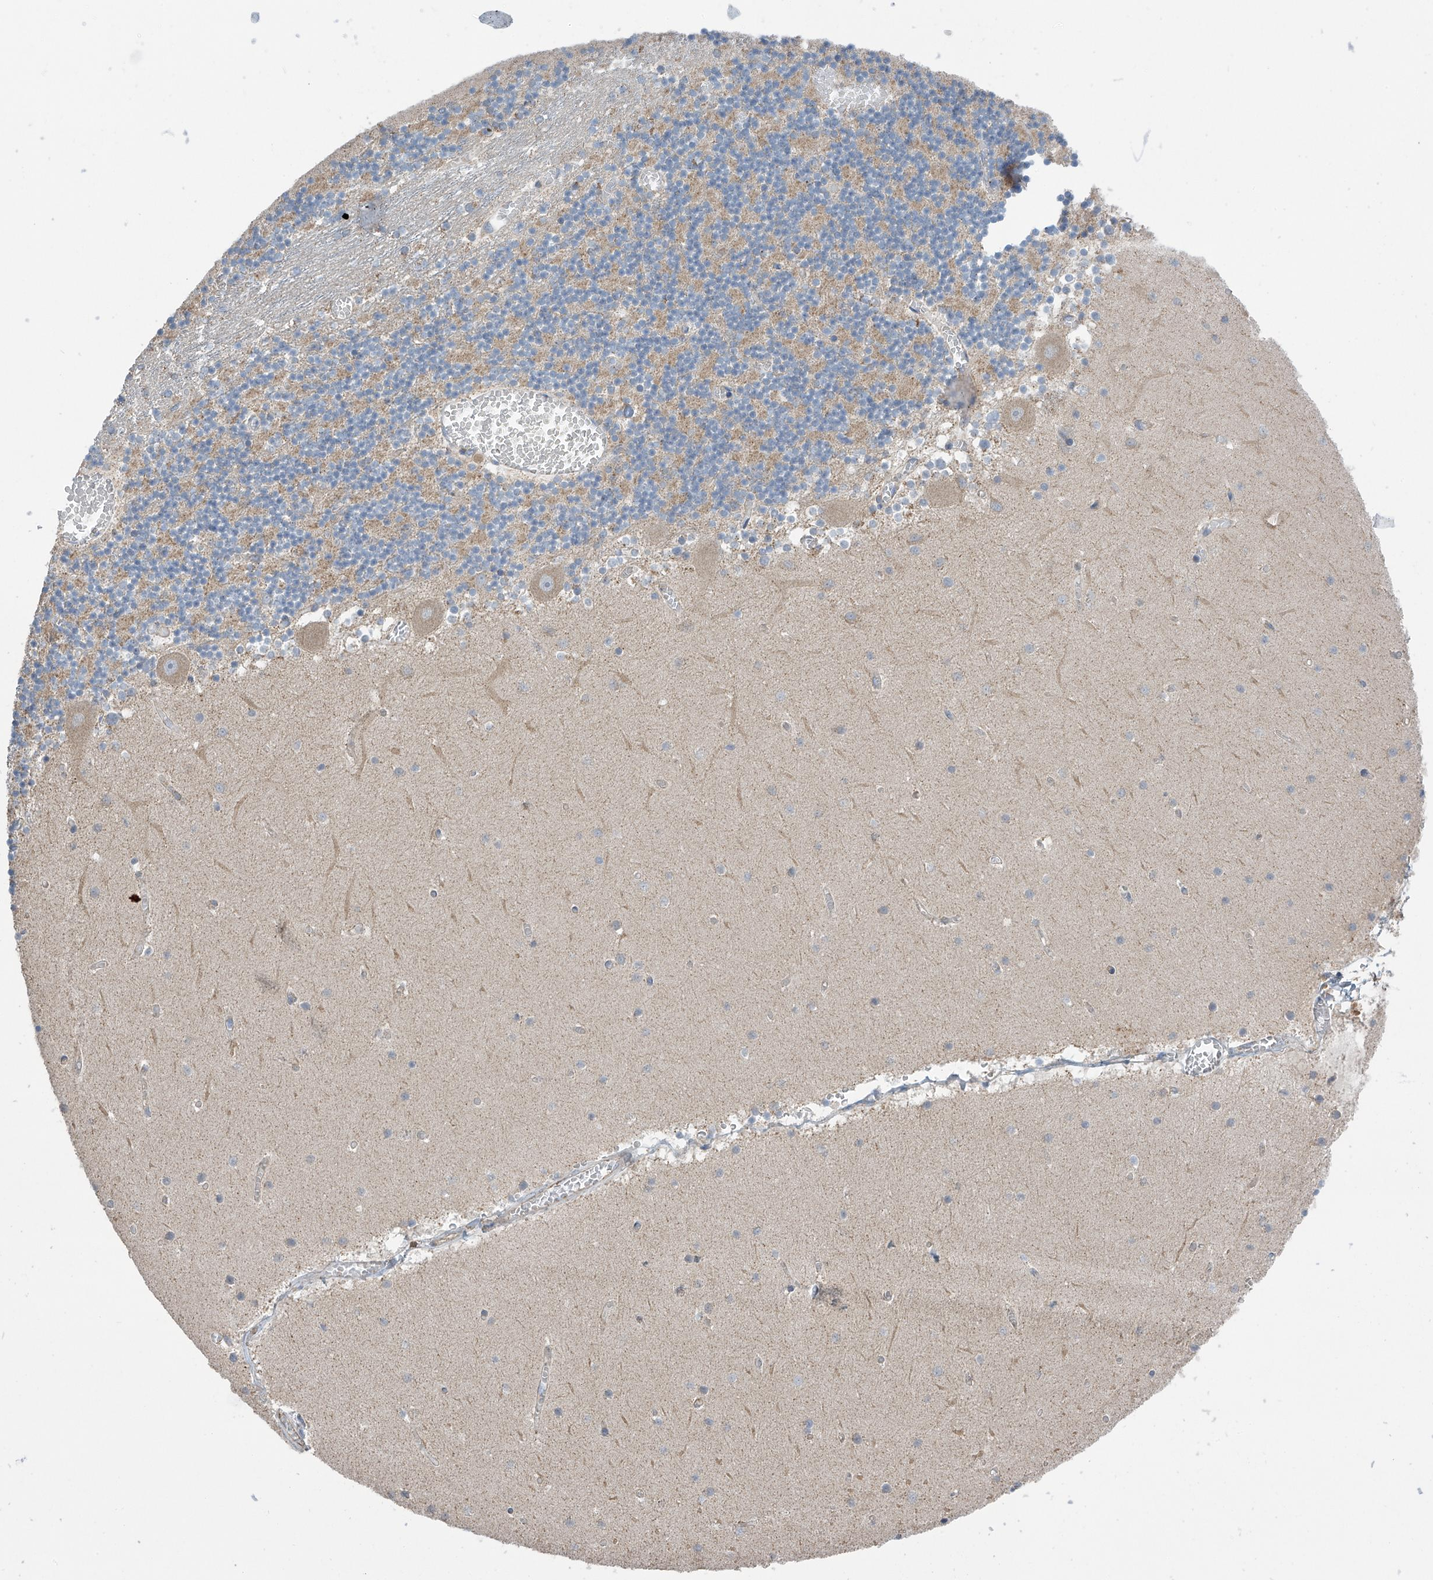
{"staining": {"intensity": "moderate", "quantity": "25%-75%", "location": "cytoplasmic/membranous"}, "tissue": "cerebellum", "cell_type": "Cells in granular layer", "image_type": "normal", "snomed": [{"axis": "morphology", "description": "Normal tissue, NOS"}, {"axis": "topography", "description": "Cerebellum"}], "caption": "Protein expression analysis of unremarkable human cerebellum reveals moderate cytoplasmic/membranous positivity in about 25%-75% of cells in granular layer. The protein of interest is stained brown, and the nuclei are stained in blue (DAB (3,3'-diaminobenzidine) IHC with brightfield microscopy, high magnification).", "gene": "PNPT1", "patient": {"sex": "female", "age": 28}}